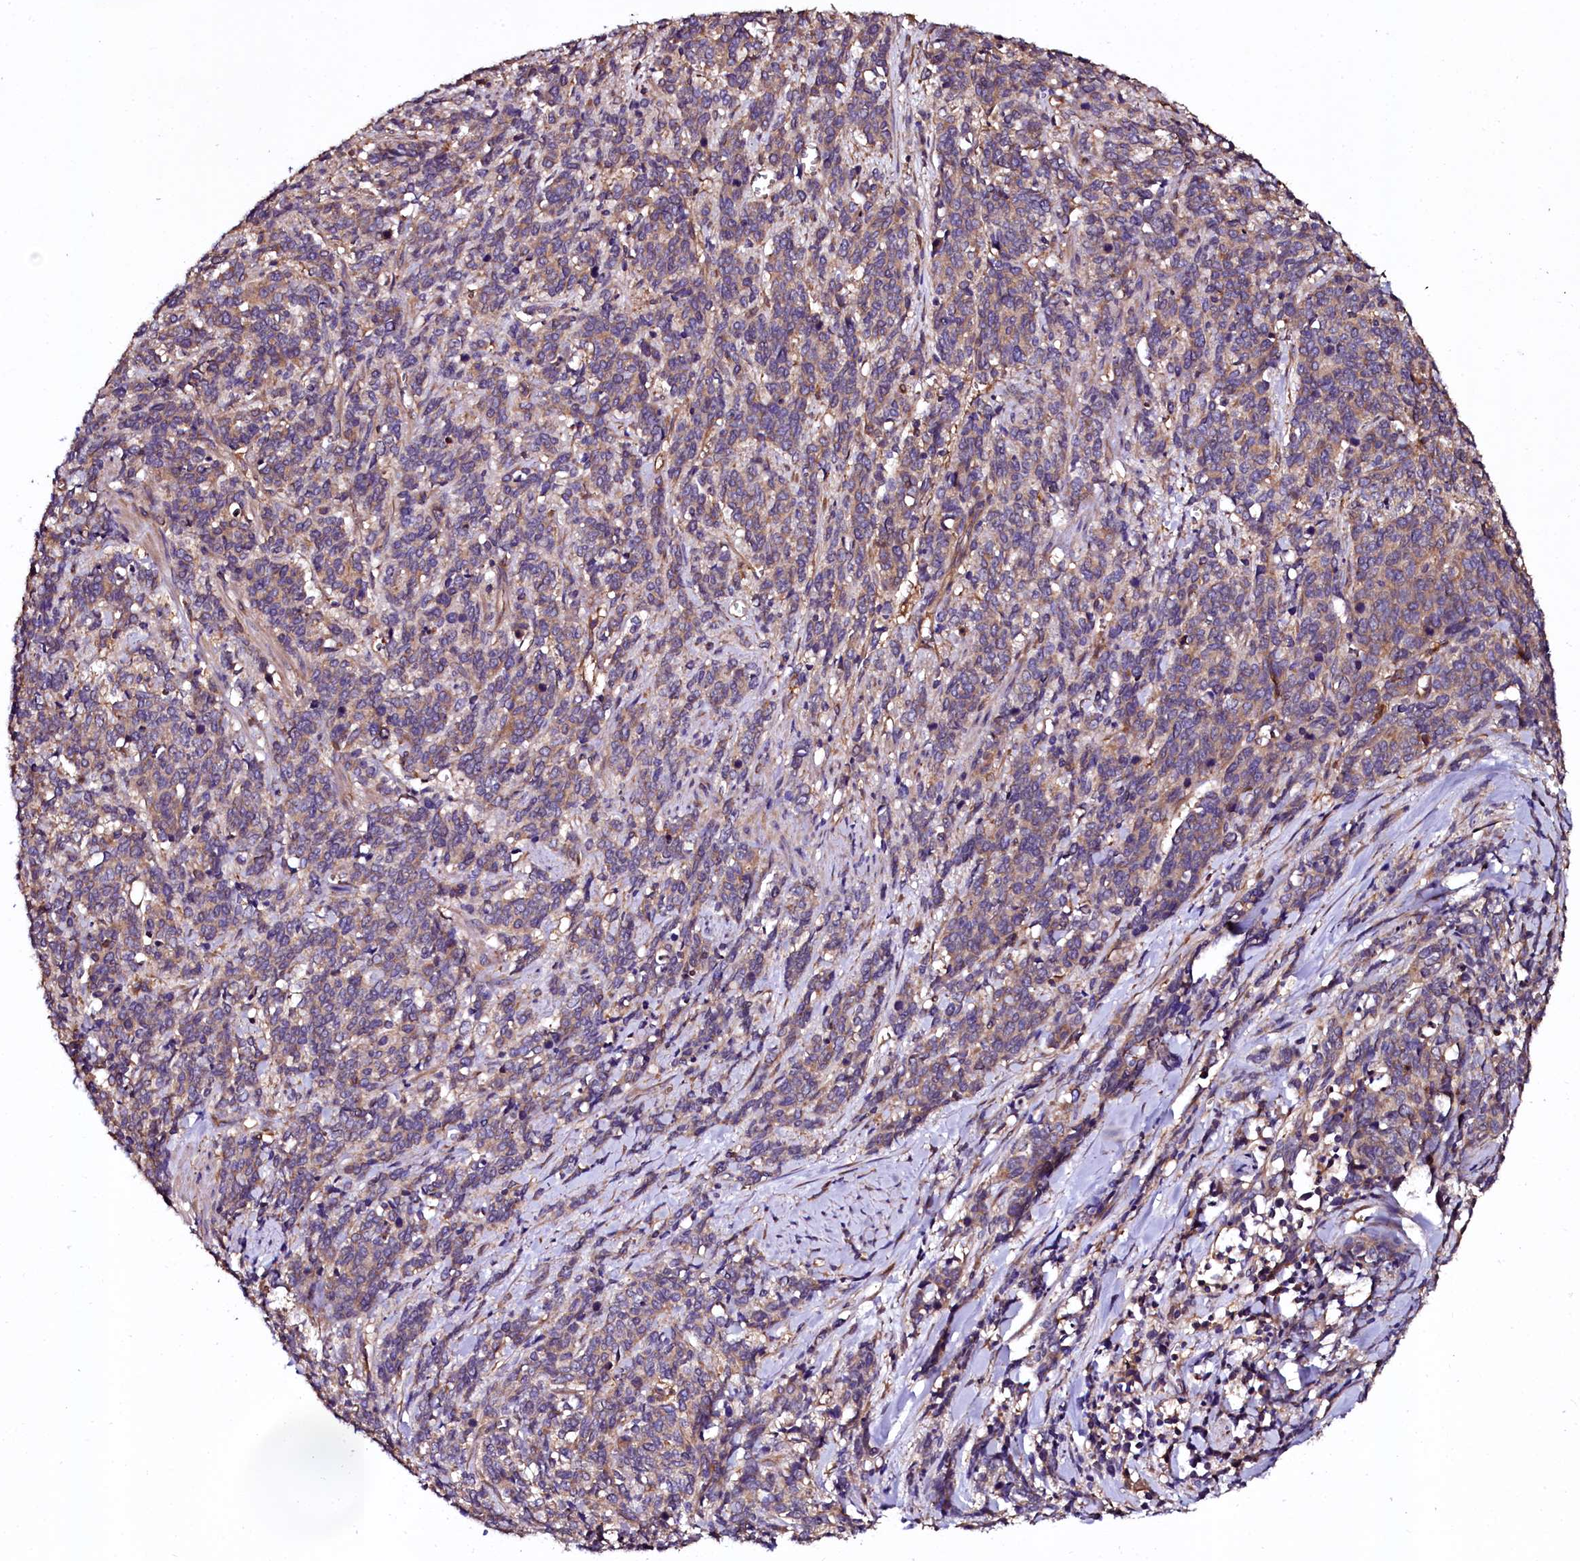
{"staining": {"intensity": "weak", "quantity": "<25%", "location": "cytoplasmic/membranous"}, "tissue": "cervical cancer", "cell_type": "Tumor cells", "image_type": "cancer", "snomed": [{"axis": "morphology", "description": "Squamous cell carcinoma, NOS"}, {"axis": "topography", "description": "Cervix"}], "caption": "High magnification brightfield microscopy of cervical cancer (squamous cell carcinoma) stained with DAB (brown) and counterstained with hematoxylin (blue): tumor cells show no significant staining. (Stains: DAB (3,3'-diaminobenzidine) immunohistochemistry (IHC) with hematoxylin counter stain, Microscopy: brightfield microscopy at high magnification).", "gene": "APPL2", "patient": {"sex": "female", "age": 60}}